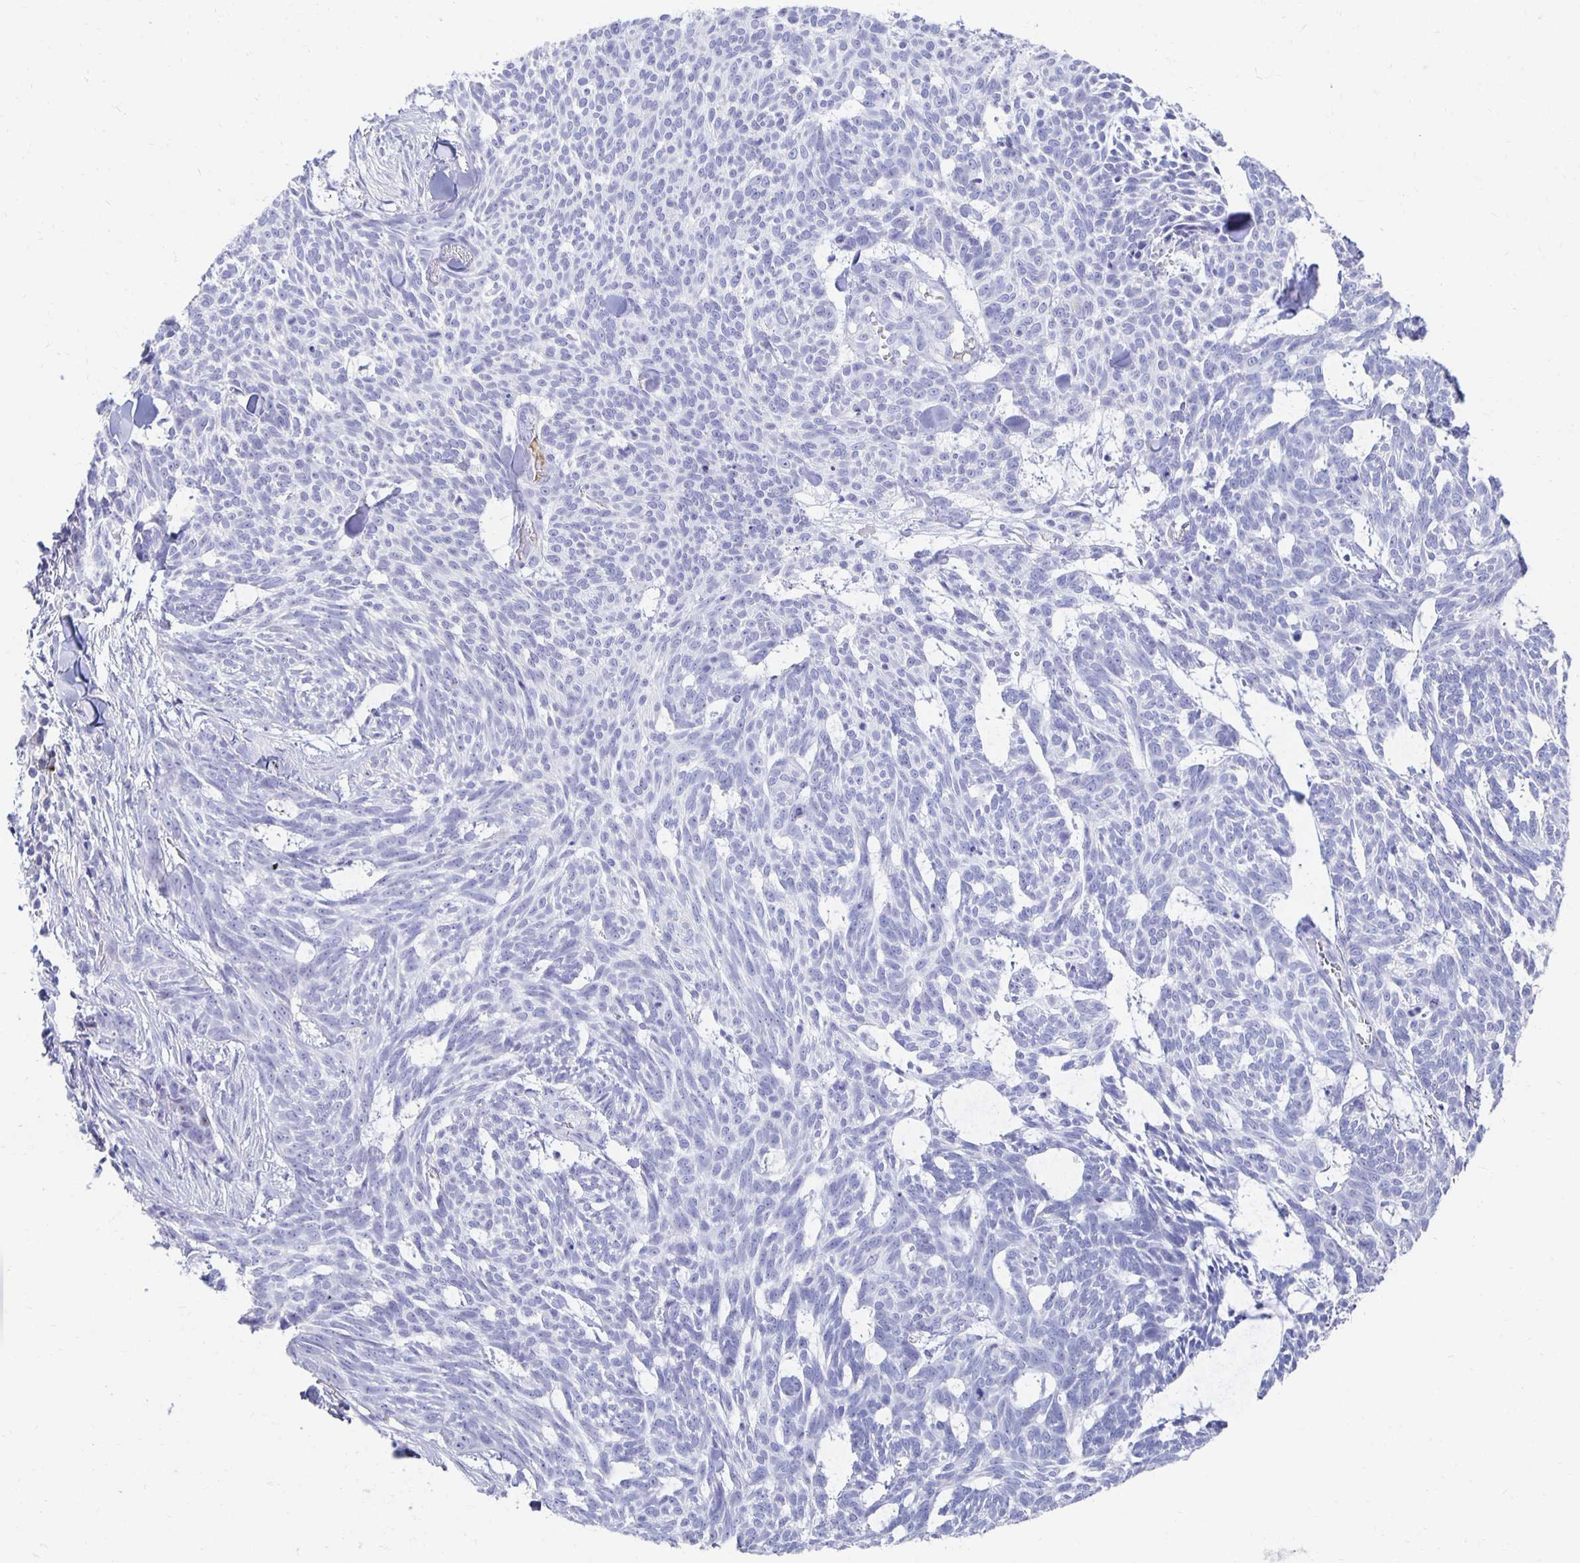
{"staining": {"intensity": "negative", "quantity": "none", "location": "none"}, "tissue": "skin cancer", "cell_type": "Tumor cells", "image_type": "cancer", "snomed": [{"axis": "morphology", "description": "Basal cell carcinoma"}, {"axis": "topography", "description": "Skin"}], "caption": "High magnification brightfield microscopy of skin basal cell carcinoma stained with DAB (brown) and counterstained with hematoxylin (blue): tumor cells show no significant staining.", "gene": "PRDM7", "patient": {"sex": "female", "age": 93}}